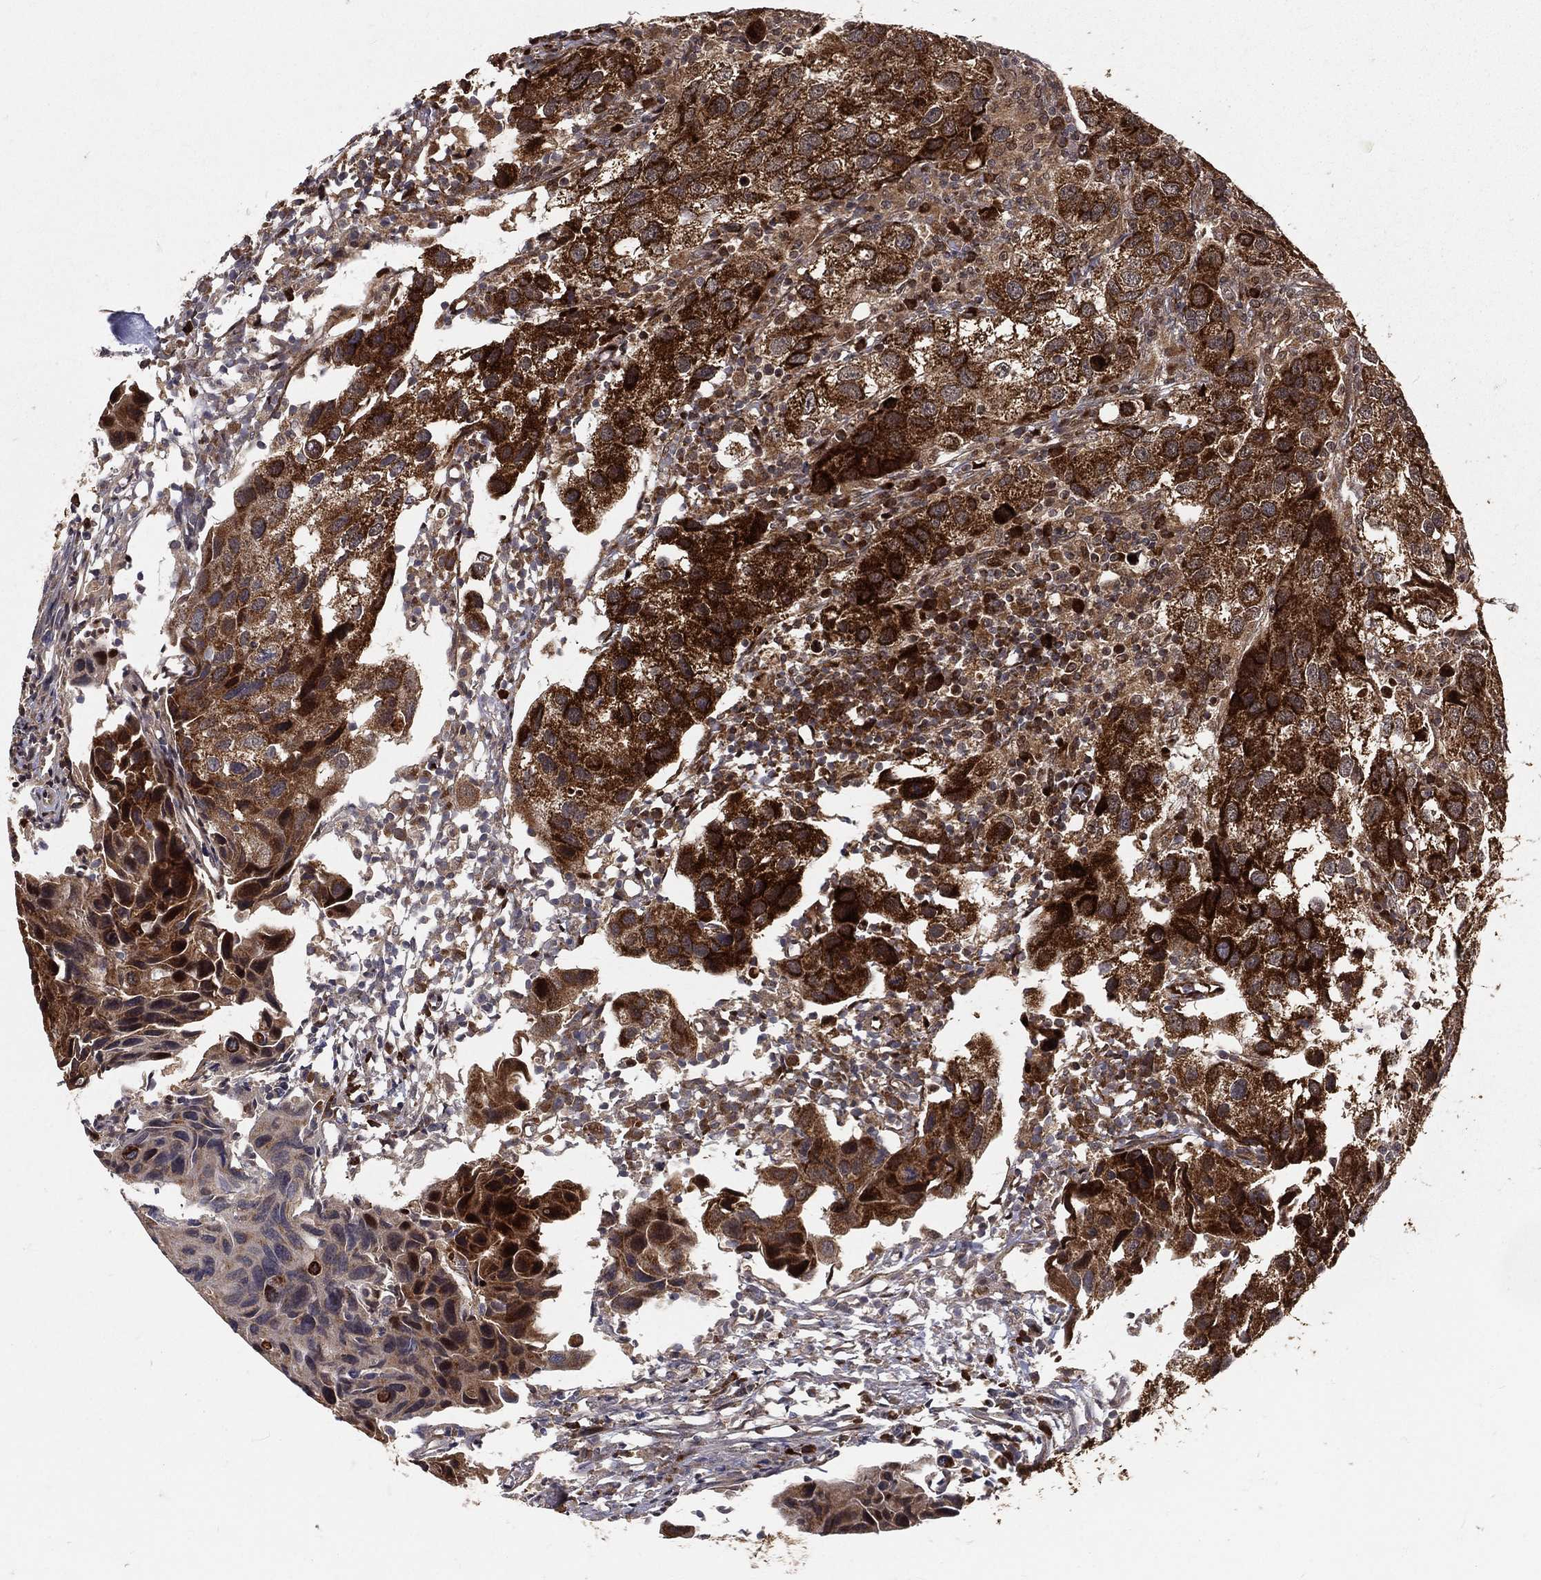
{"staining": {"intensity": "strong", "quantity": "25%-75%", "location": "cytoplasmic/membranous,nuclear"}, "tissue": "urothelial cancer", "cell_type": "Tumor cells", "image_type": "cancer", "snomed": [{"axis": "morphology", "description": "Urothelial carcinoma, High grade"}, {"axis": "topography", "description": "Urinary bladder"}], "caption": "Immunohistochemistry (IHC) micrograph of neoplastic tissue: human urothelial cancer stained using immunohistochemistry (IHC) shows high levels of strong protein expression localized specifically in the cytoplasmic/membranous and nuclear of tumor cells, appearing as a cytoplasmic/membranous and nuclear brown color.", "gene": "MDM2", "patient": {"sex": "male", "age": 79}}